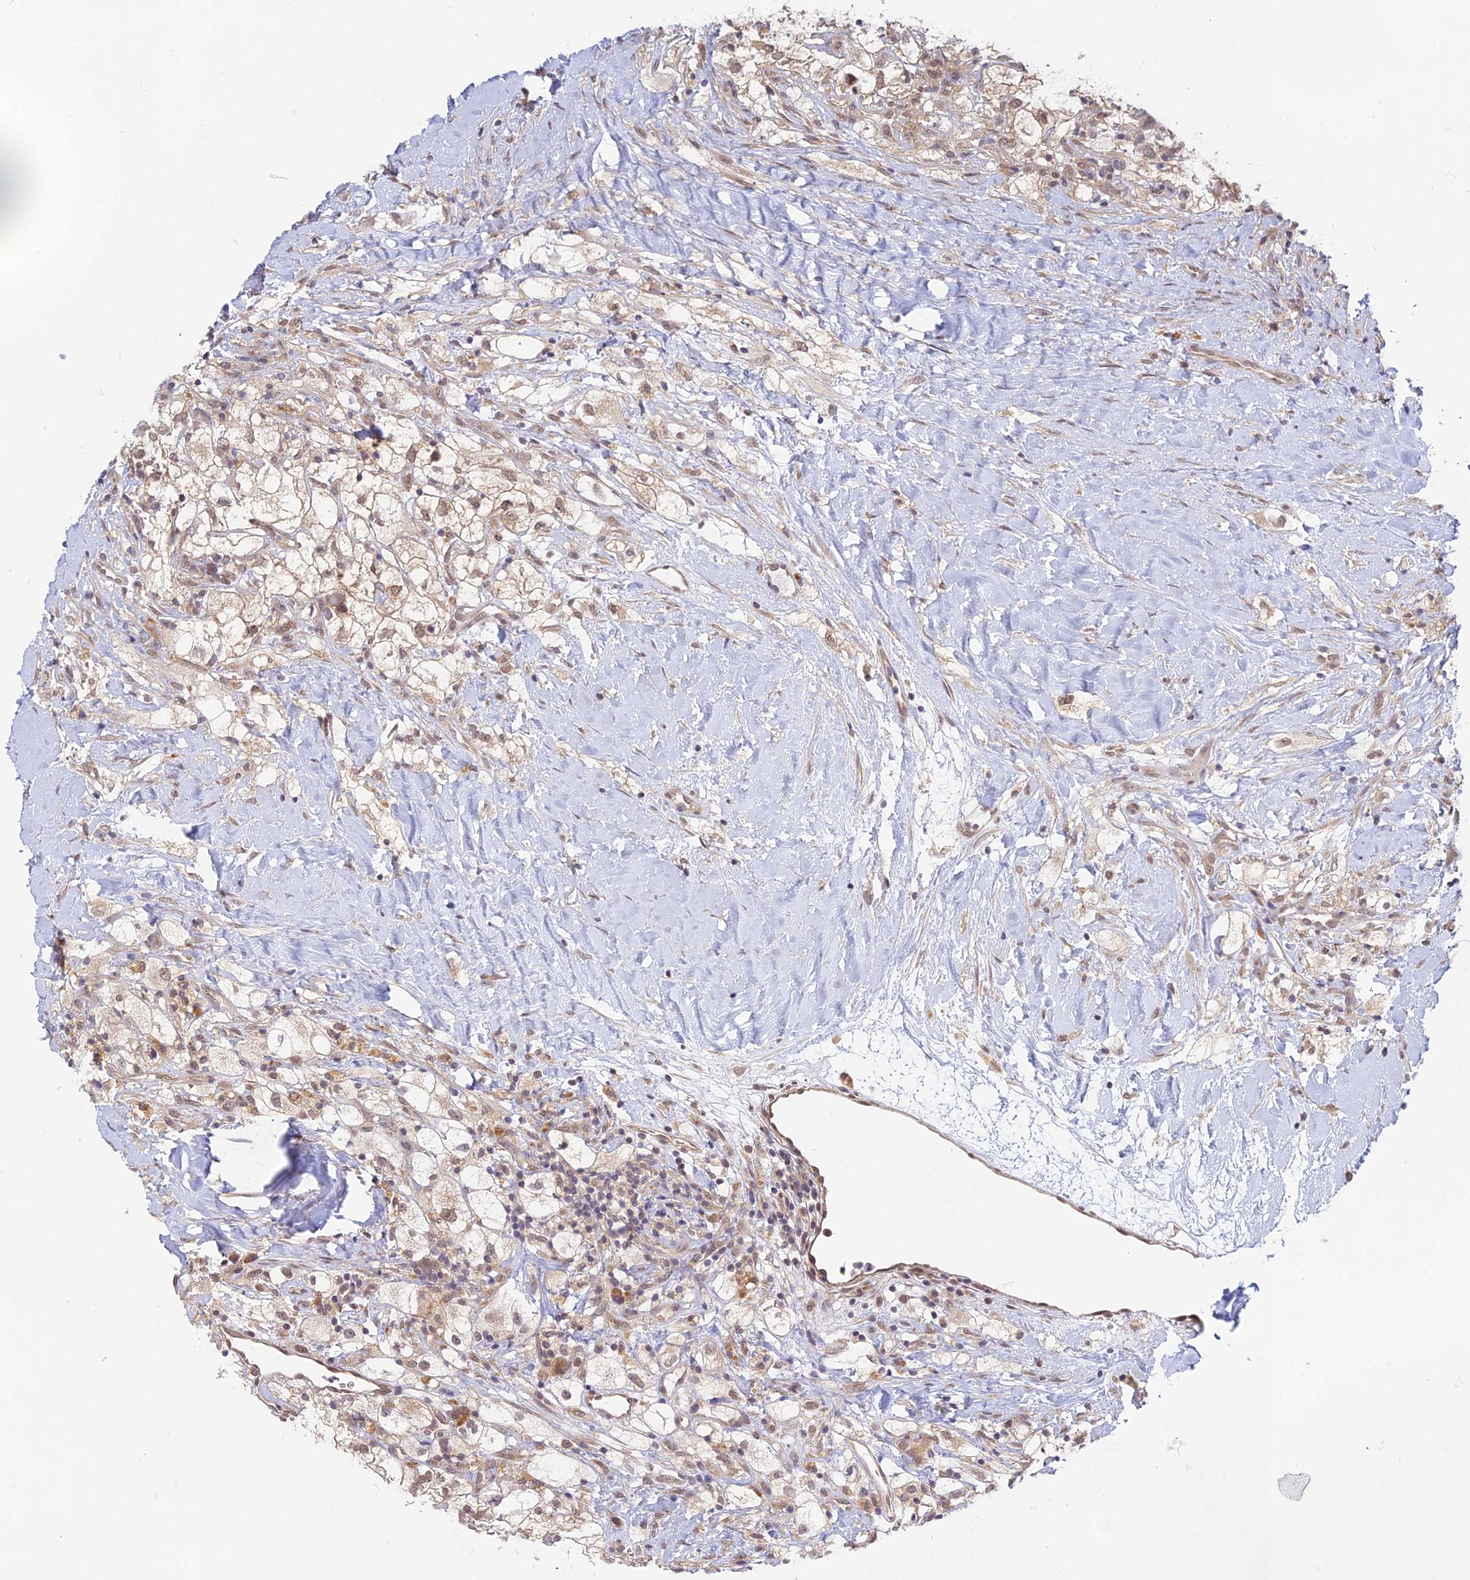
{"staining": {"intensity": "moderate", "quantity": ">75%", "location": "nuclear"}, "tissue": "renal cancer", "cell_type": "Tumor cells", "image_type": "cancer", "snomed": [{"axis": "morphology", "description": "Adenocarcinoma, NOS"}, {"axis": "topography", "description": "Kidney"}], "caption": "The photomicrograph demonstrates immunohistochemical staining of renal cancer. There is moderate nuclear staining is present in about >75% of tumor cells.", "gene": "SKIC8", "patient": {"sex": "male", "age": 59}}